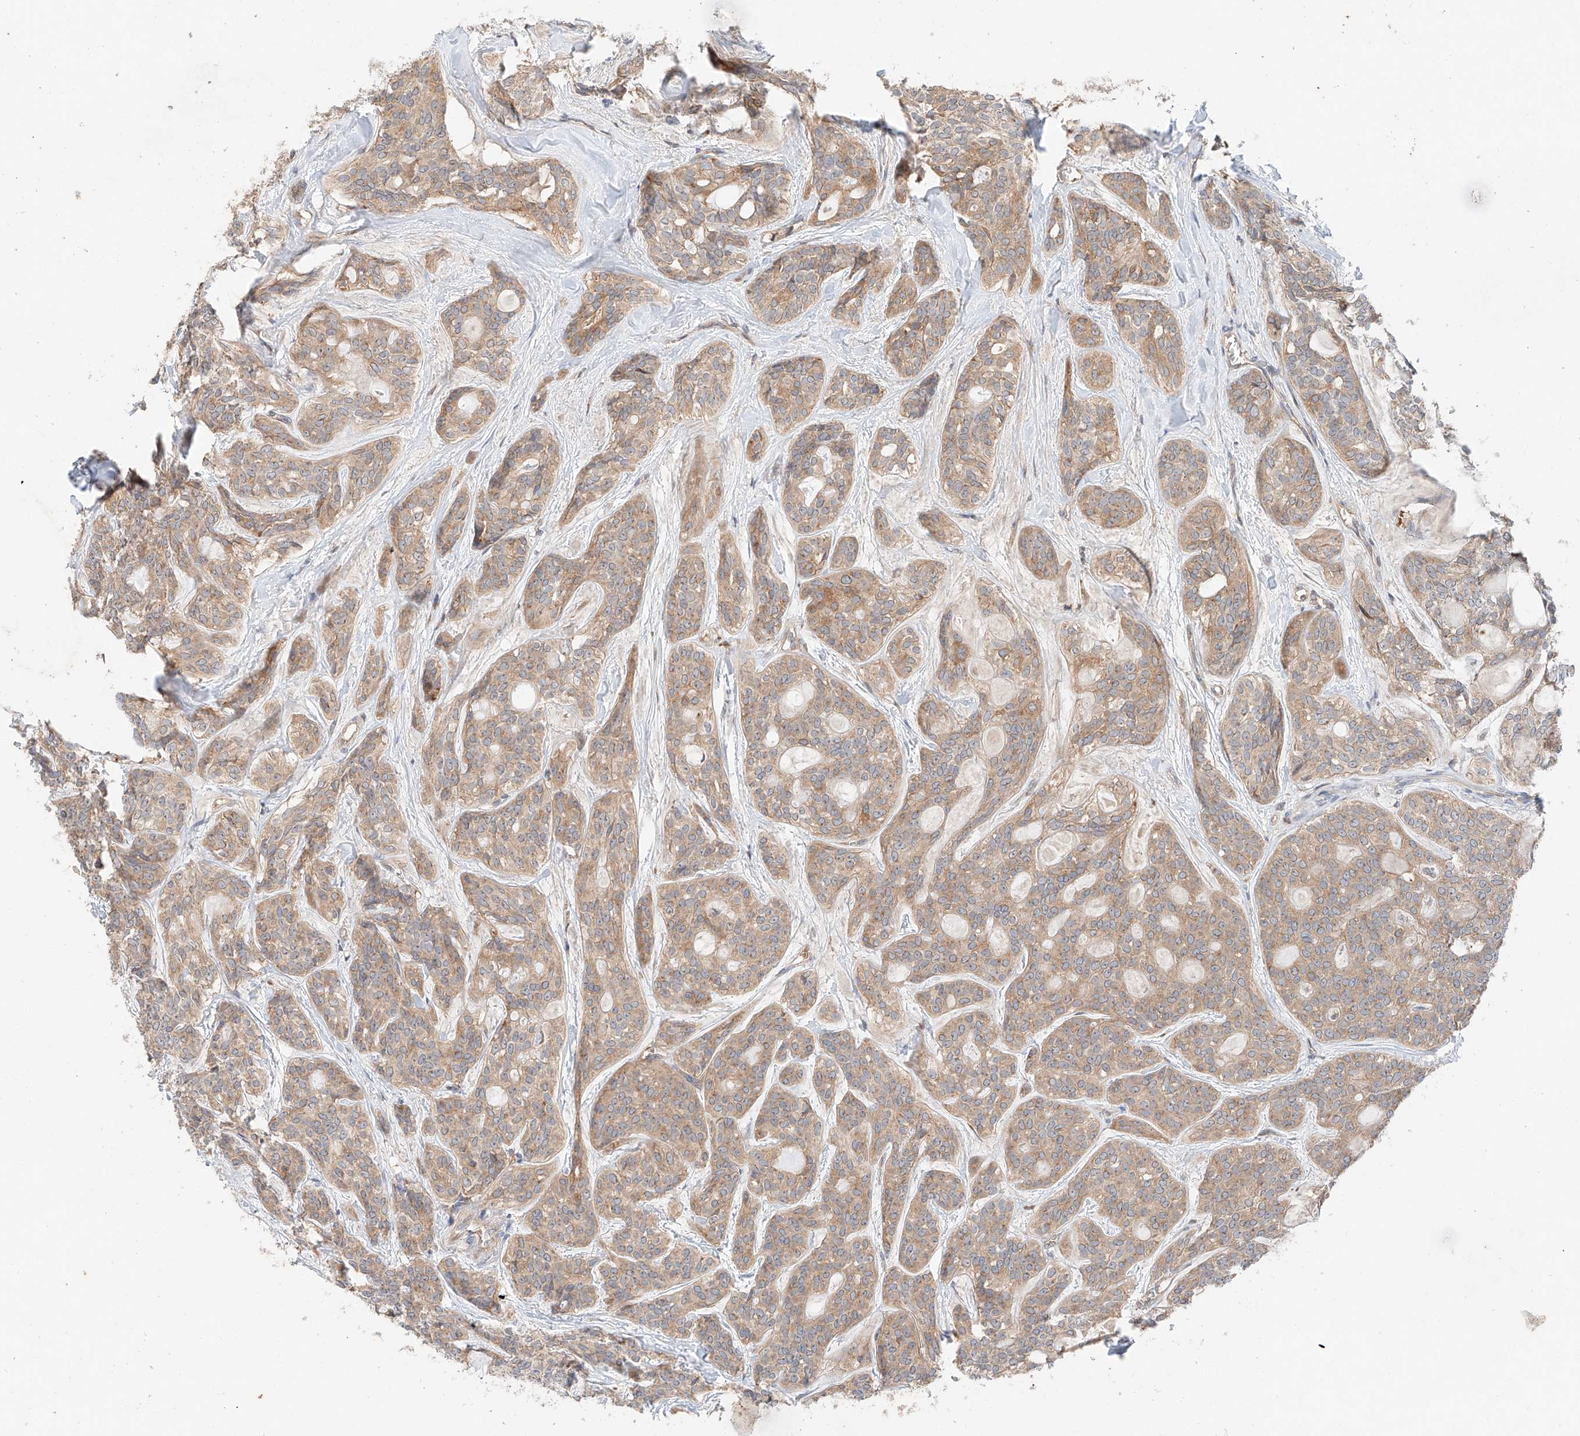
{"staining": {"intensity": "weak", "quantity": ">75%", "location": "cytoplasmic/membranous"}, "tissue": "head and neck cancer", "cell_type": "Tumor cells", "image_type": "cancer", "snomed": [{"axis": "morphology", "description": "Adenocarcinoma, NOS"}, {"axis": "topography", "description": "Head-Neck"}], "caption": "Head and neck adenocarcinoma stained with DAB (3,3'-diaminobenzidine) immunohistochemistry demonstrates low levels of weak cytoplasmic/membranous expression in approximately >75% of tumor cells. (DAB (3,3'-diaminobenzidine) IHC with brightfield microscopy, high magnification).", "gene": "XPNPEP1", "patient": {"sex": "male", "age": 66}}